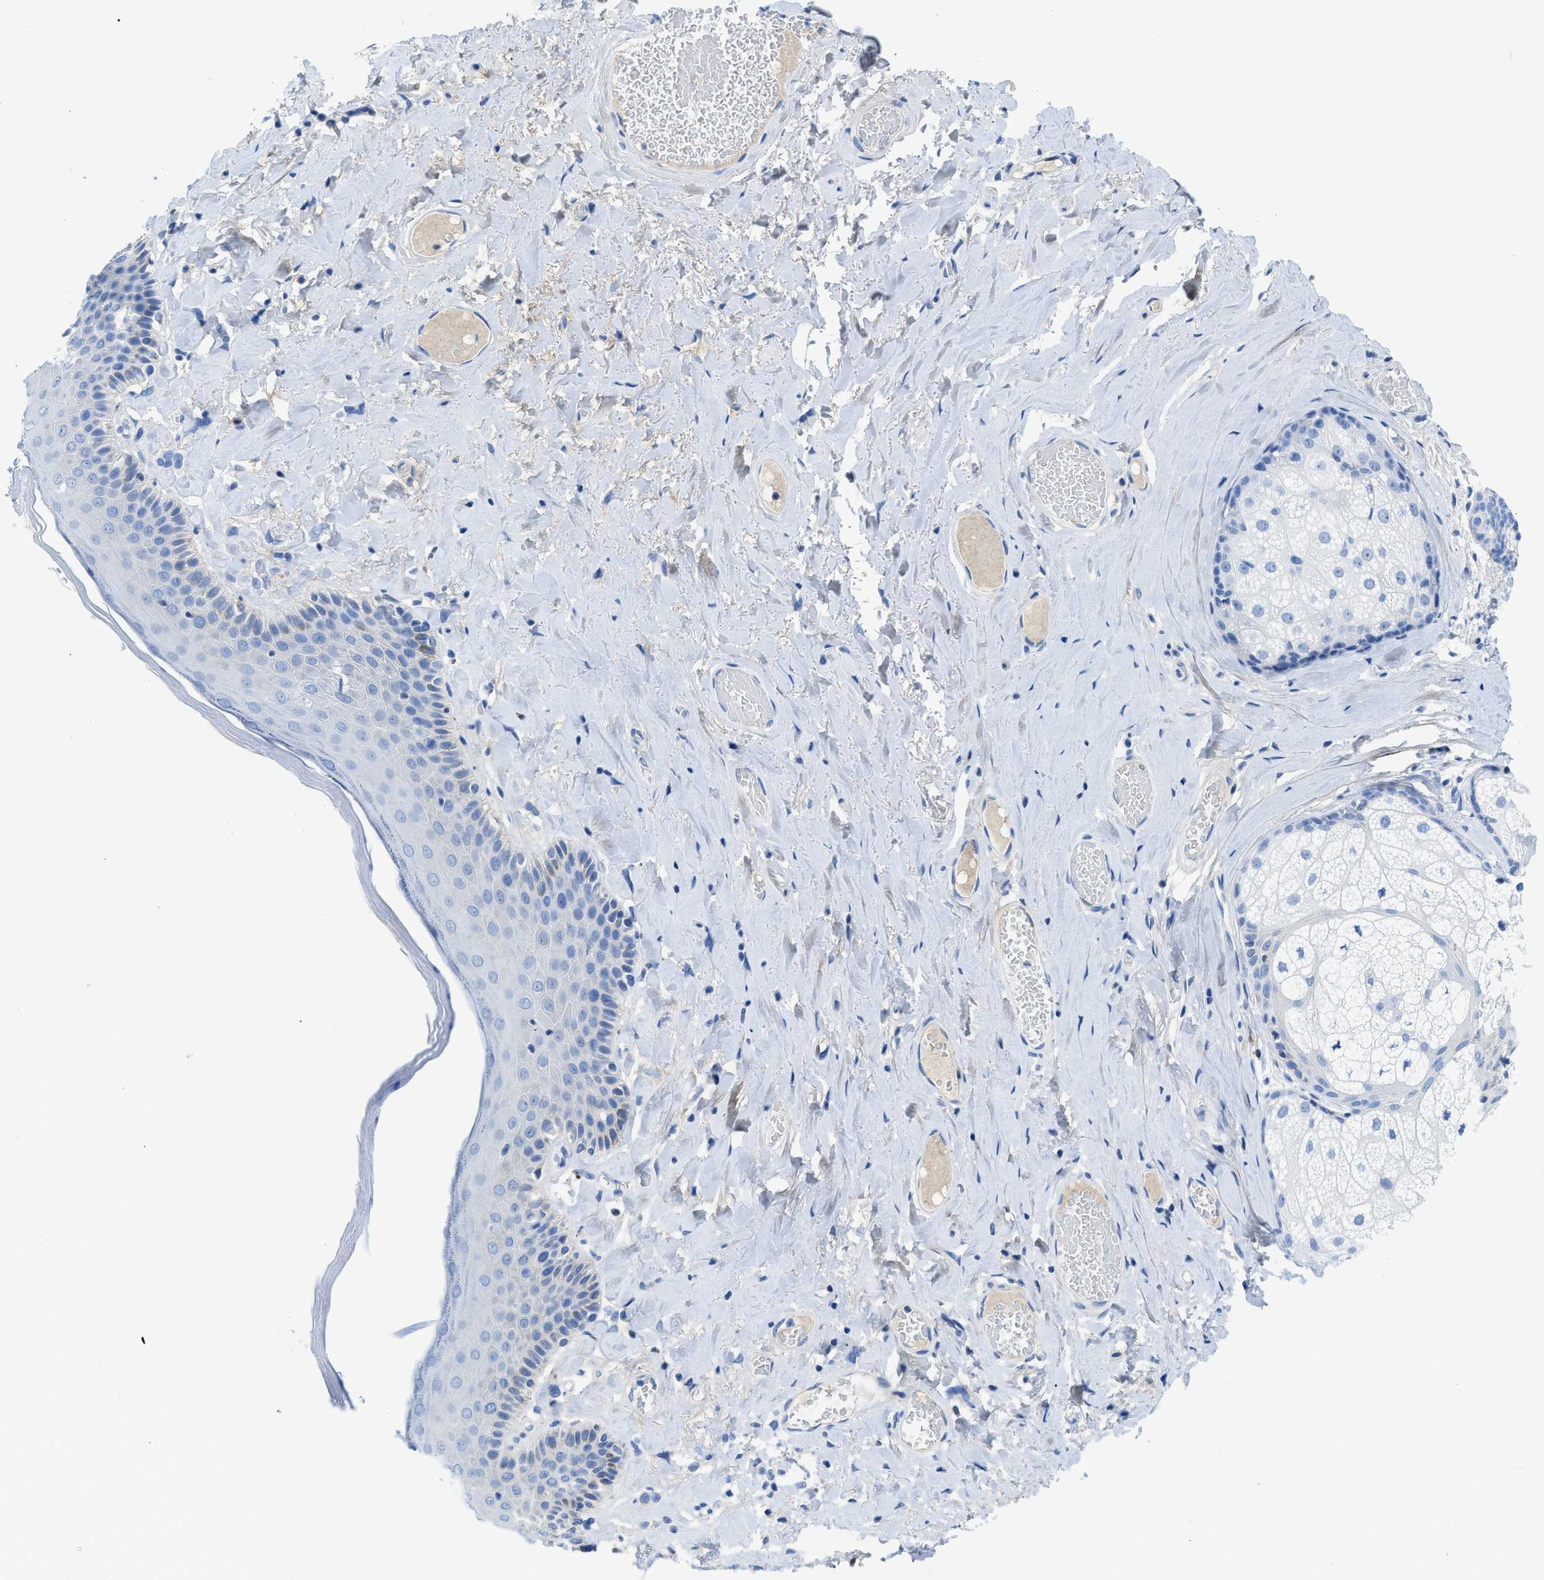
{"staining": {"intensity": "negative", "quantity": "none", "location": "none"}, "tissue": "skin", "cell_type": "Epidermal cells", "image_type": "normal", "snomed": [{"axis": "morphology", "description": "Normal tissue, NOS"}, {"axis": "topography", "description": "Anal"}], "caption": "Immunohistochemistry histopathology image of benign skin: skin stained with DAB displays no significant protein staining in epidermal cells.", "gene": "COL3A1", "patient": {"sex": "male", "age": 69}}